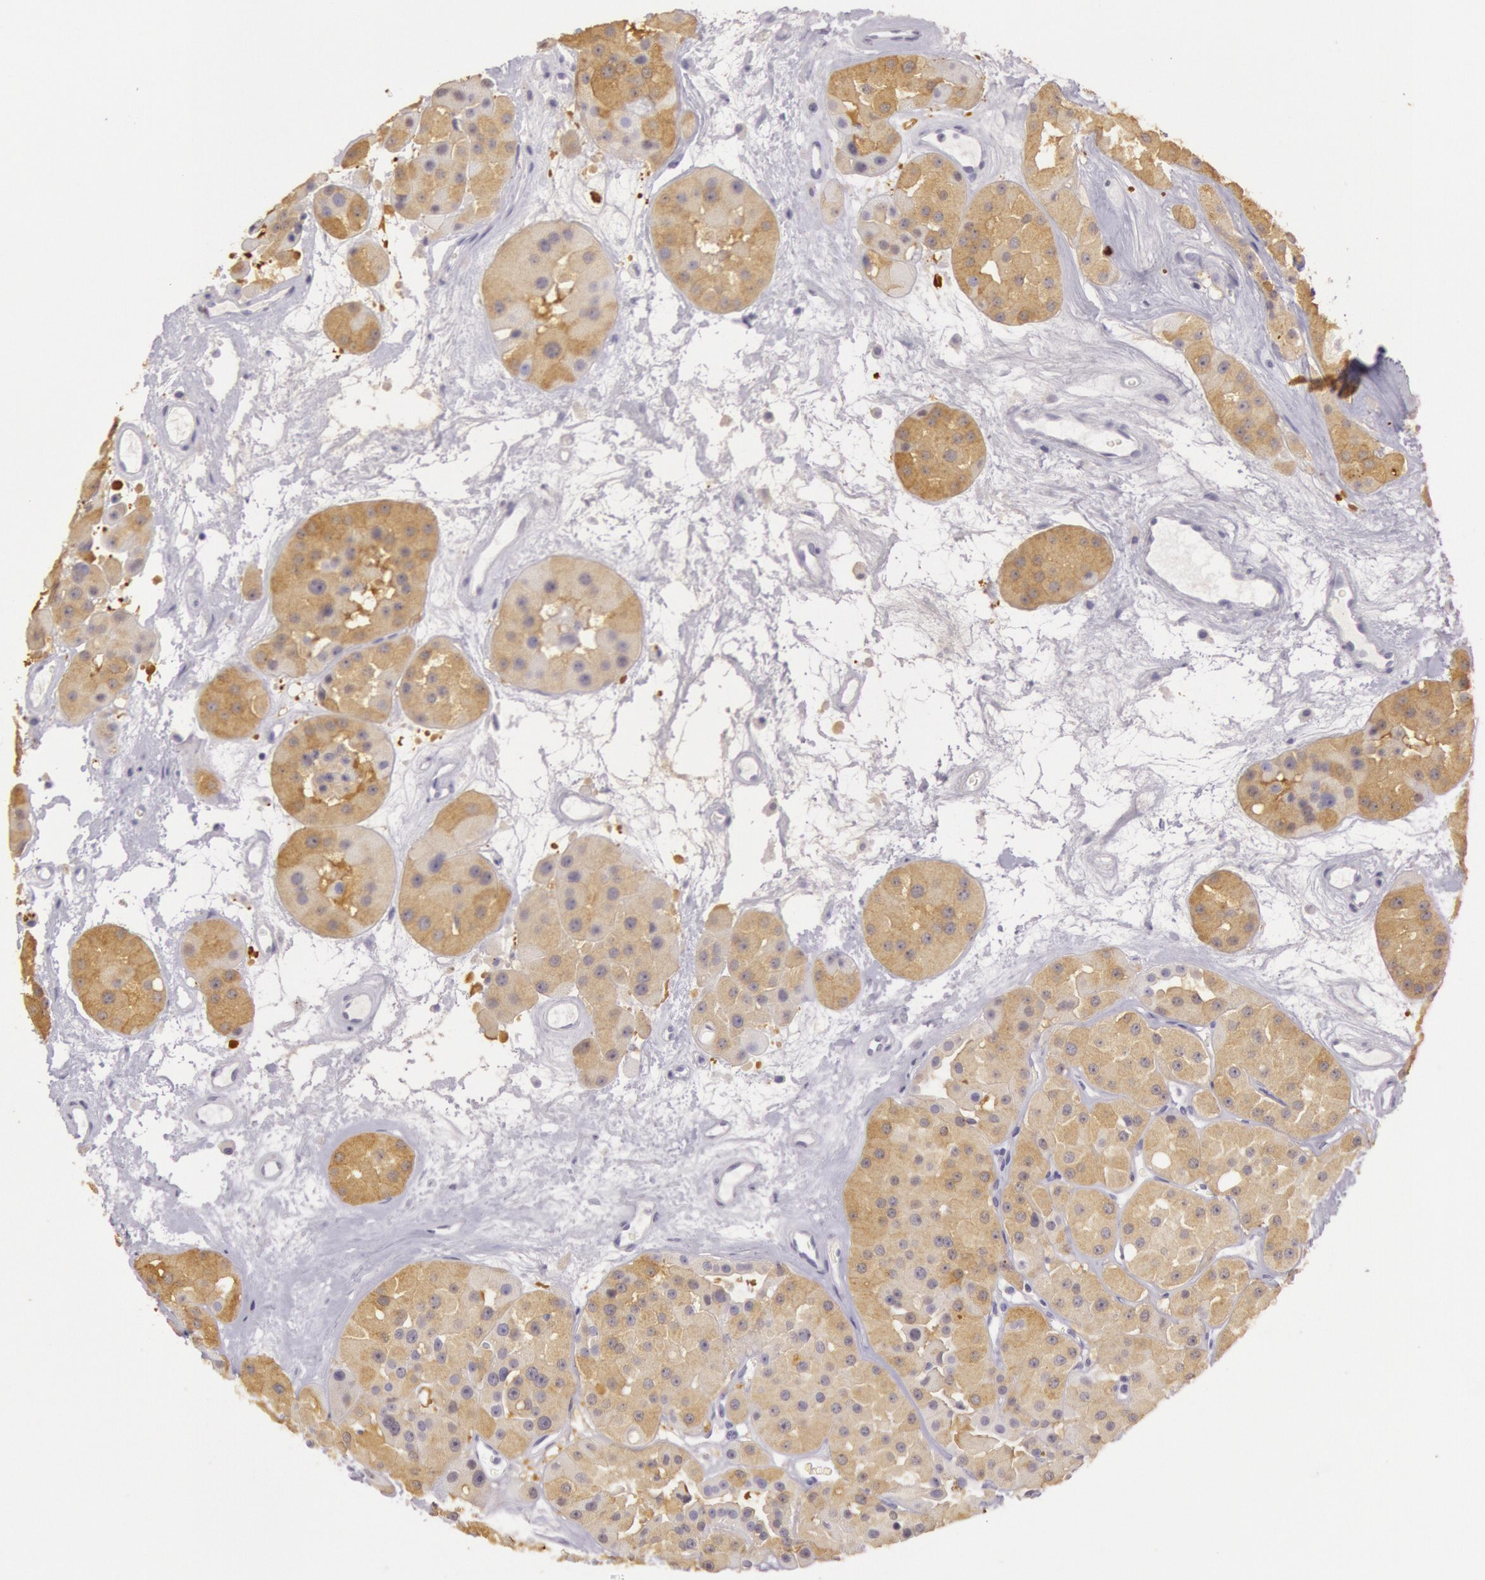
{"staining": {"intensity": "moderate", "quantity": ">75%", "location": "cytoplasmic/membranous"}, "tissue": "renal cancer", "cell_type": "Tumor cells", "image_type": "cancer", "snomed": [{"axis": "morphology", "description": "Adenocarcinoma, uncertain malignant potential"}, {"axis": "topography", "description": "Kidney"}], "caption": "About >75% of tumor cells in human adenocarcinoma,  uncertain malignant potential (renal) reveal moderate cytoplasmic/membranous protein positivity as visualized by brown immunohistochemical staining.", "gene": "CKB", "patient": {"sex": "male", "age": 63}}